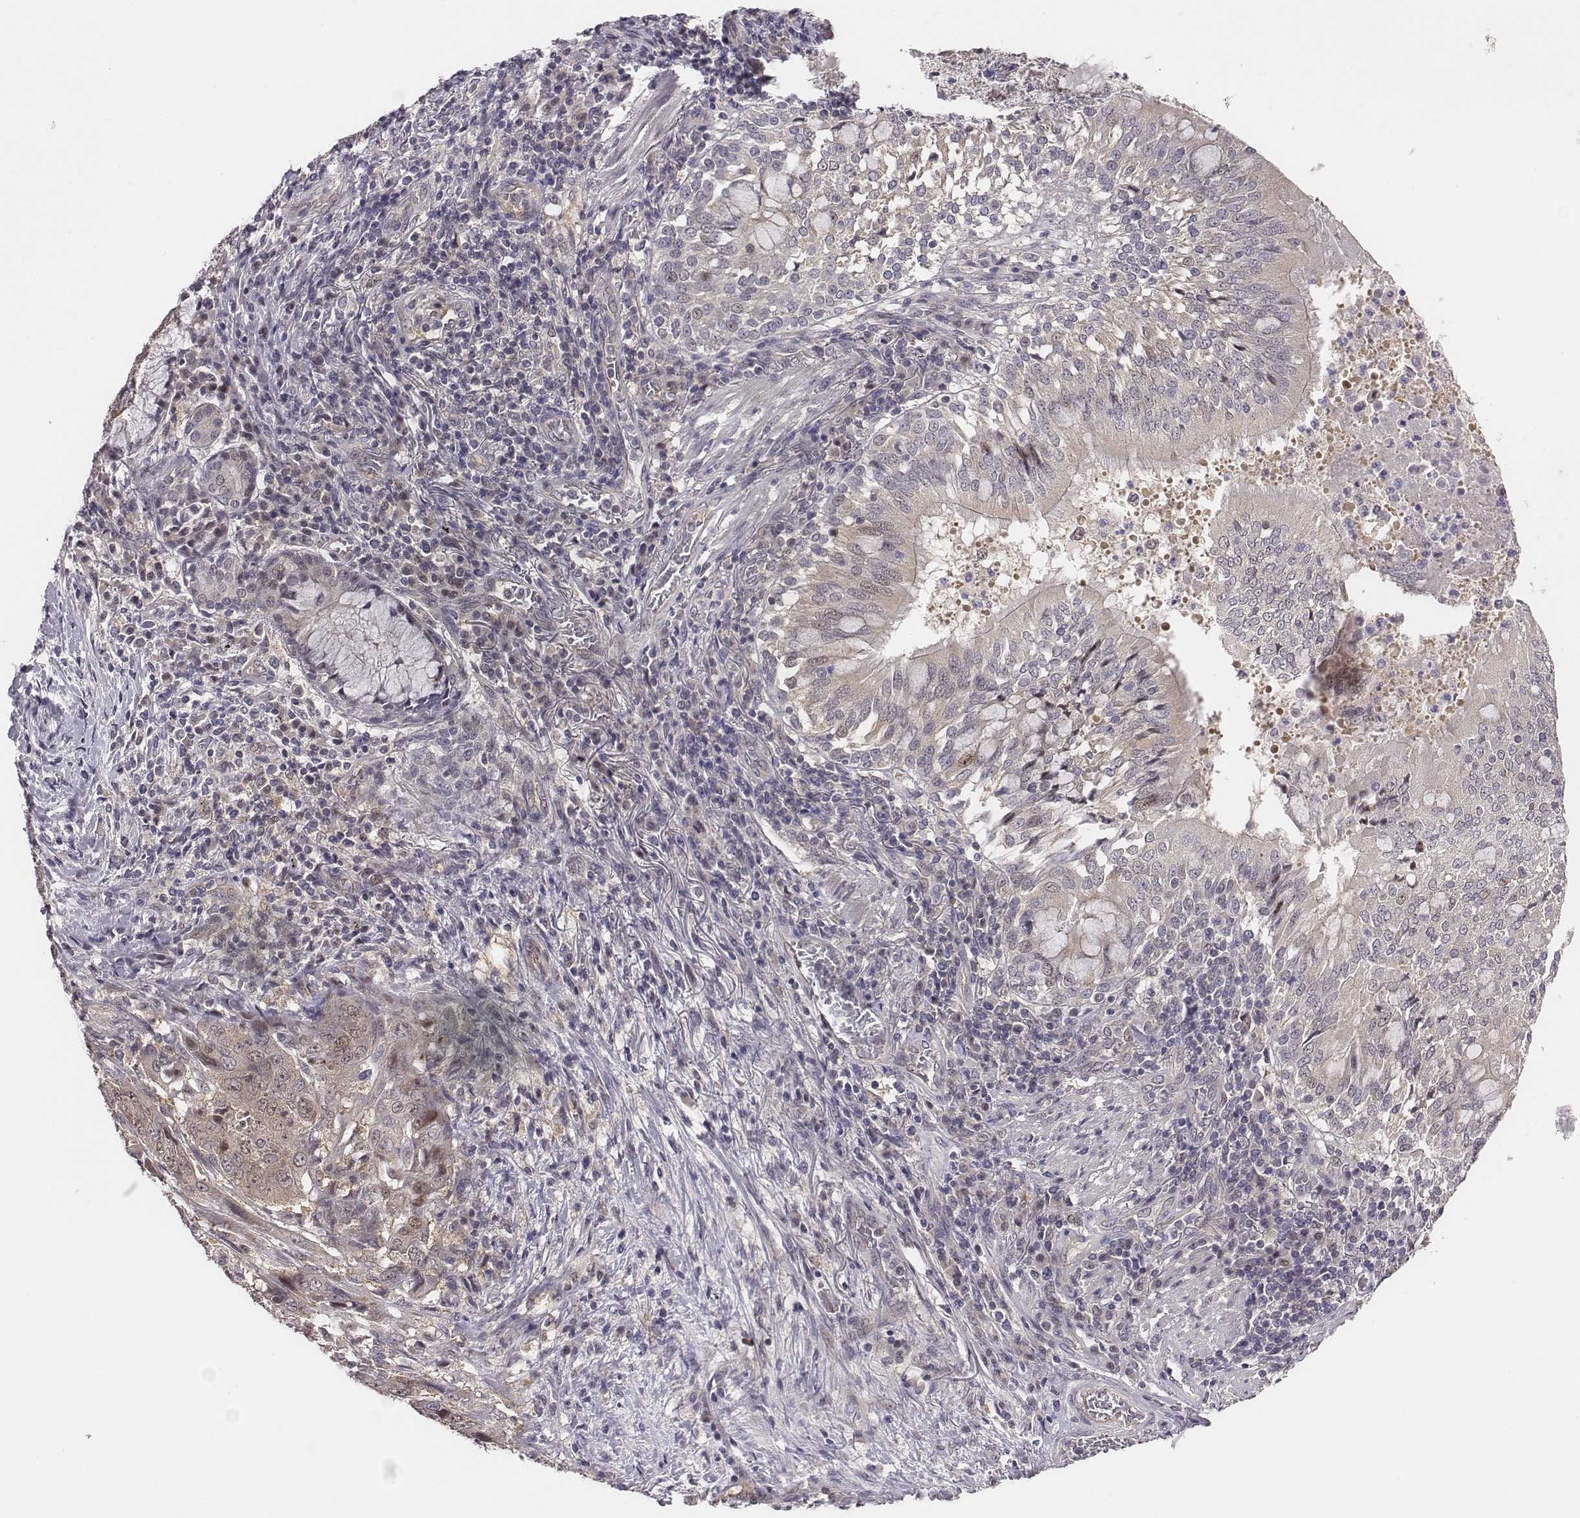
{"staining": {"intensity": "weak", "quantity": ">75%", "location": "cytoplasmic/membranous"}, "tissue": "lung cancer", "cell_type": "Tumor cells", "image_type": "cancer", "snomed": [{"axis": "morphology", "description": "Normal tissue, NOS"}, {"axis": "morphology", "description": "Squamous cell carcinoma, NOS"}, {"axis": "topography", "description": "Bronchus"}, {"axis": "topography", "description": "Lung"}], "caption": "This micrograph exhibits lung squamous cell carcinoma stained with immunohistochemistry to label a protein in brown. The cytoplasmic/membranous of tumor cells show weak positivity for the protein. Nuclei are counter-stained blue.", "gene": "SMURF2", "patient": {"sex": "male", "age": 64}}